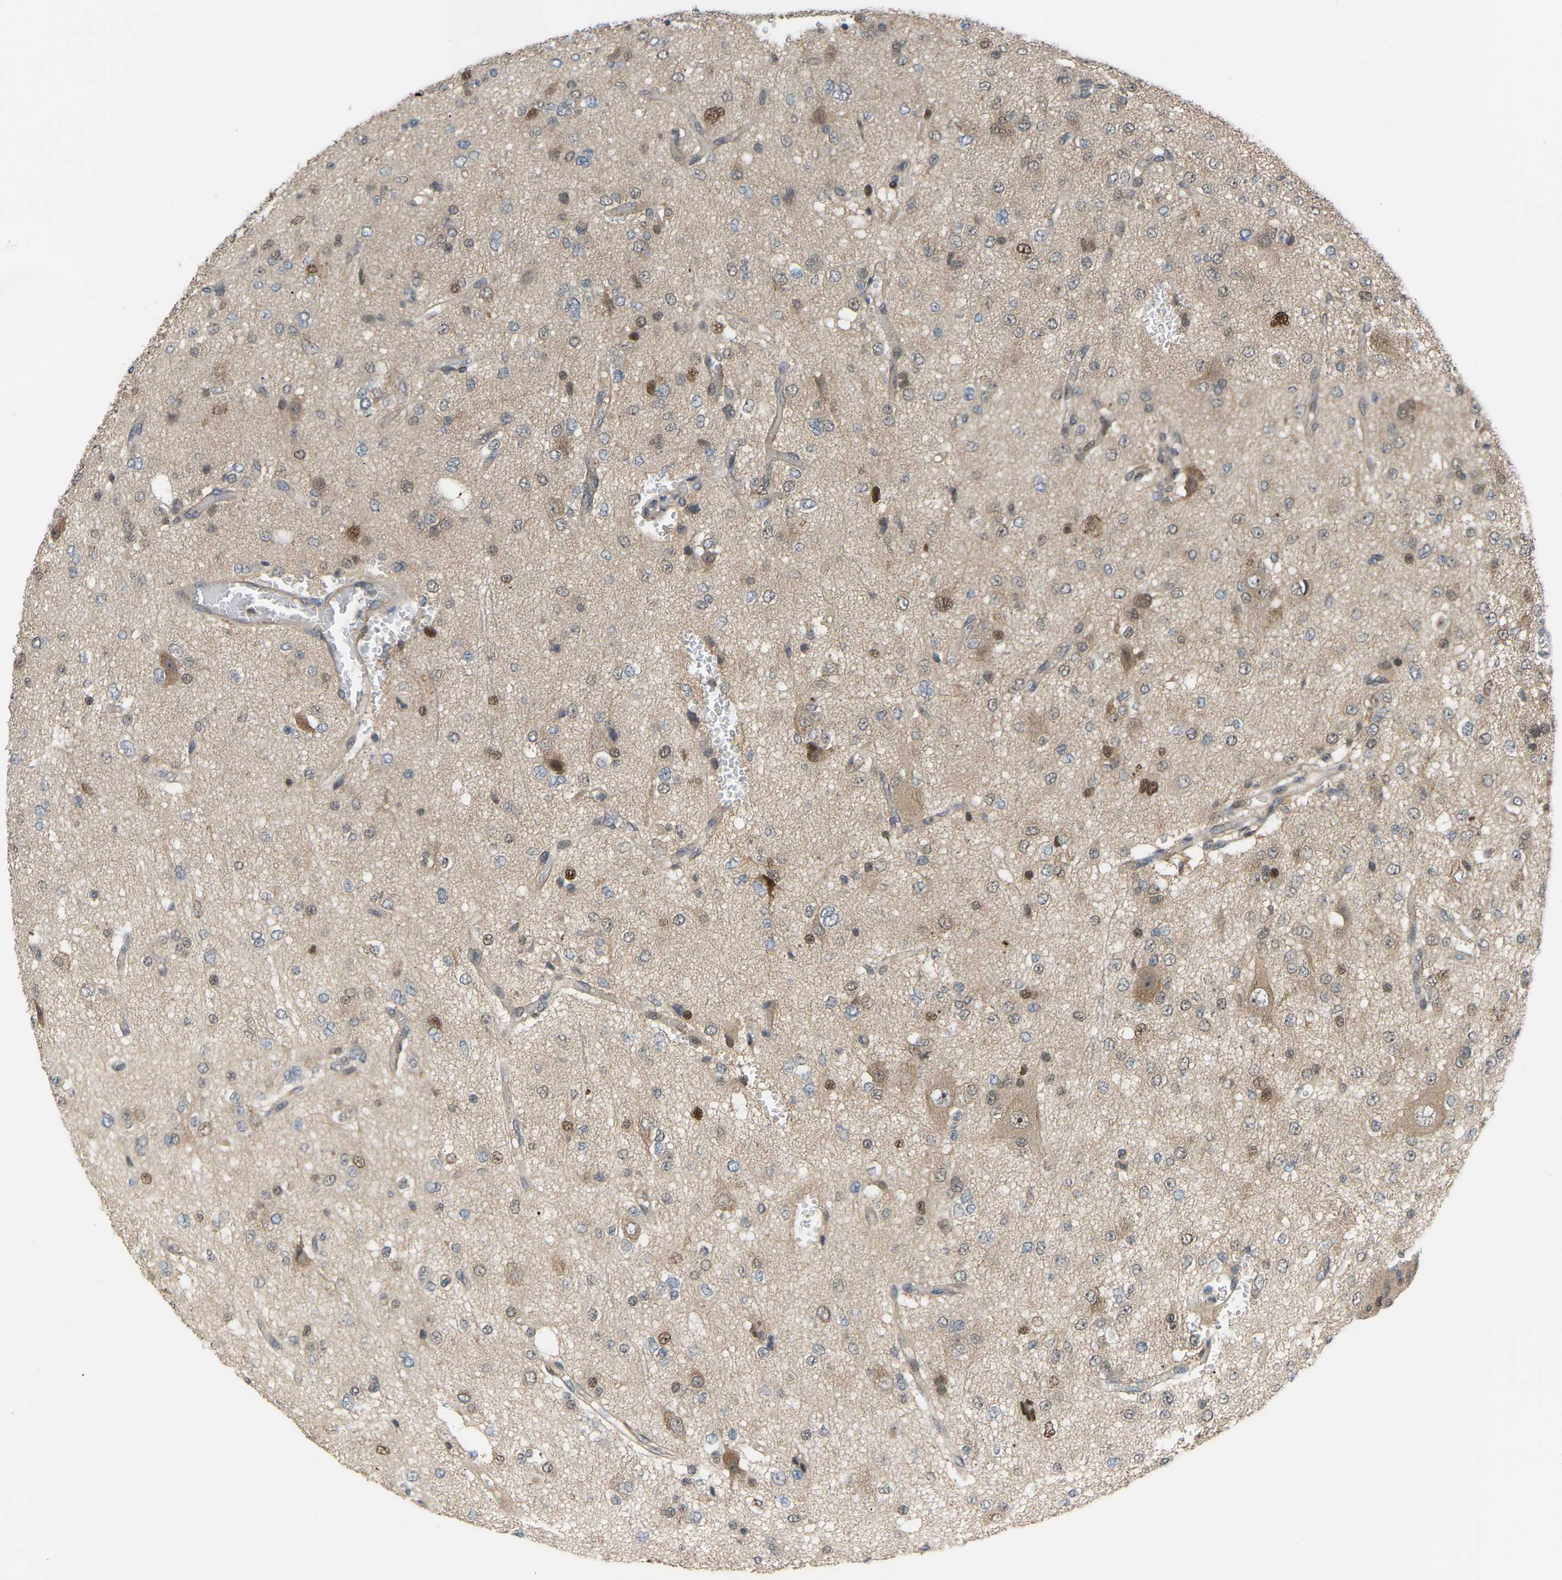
{"staining": {"intensity": "negative", "quantity": "none", "location": "none"}, "tissue": "glioma", "cell_type": "Tumor cells", "image_type": "cancer", "snomed": [{"axis": "morphology", "description": "Glioma, malignant, Low grade"}, {"axis": "topography", "description": "Brain"}], "caption": "Human glioma stained for a protein using immunohistochemistry (IHC) exhibits no staining in tumor cells.", "gene": "CROT", "patient": {"sex": "male", "age": 38}}